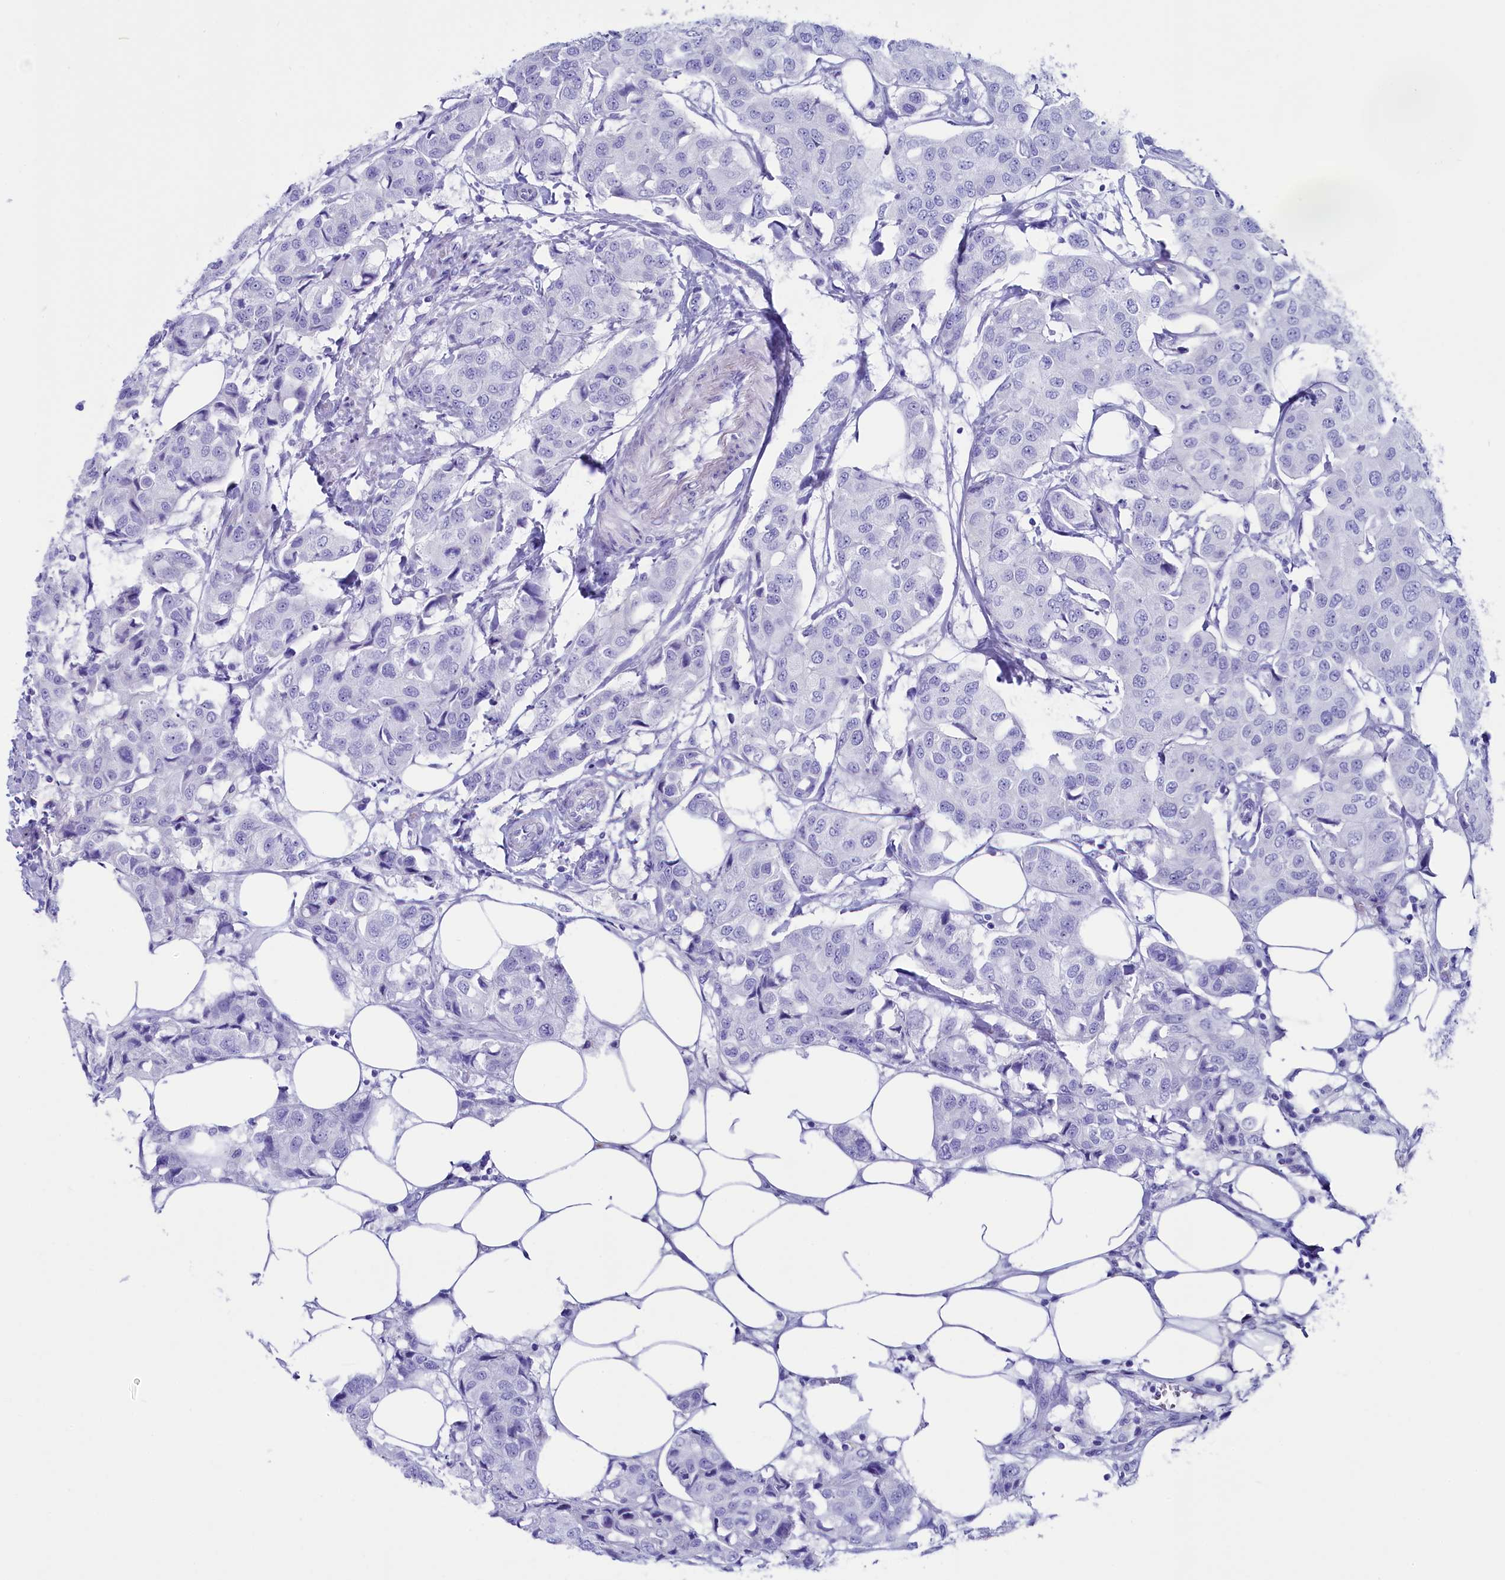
{"staining": {"intensity": "negative", "quantity": "none", "location": "none"}, "tissue": "breast cancer", "cell_type": "Tumor cells", "image_type": "cancer", "snomed": [{"axis": "morphology", "description": "Duct carcinoma"}, {"axis": "topography", "description": "Breast"}], "caption": "The image reveals no staining of tumor cells in breast cancer (infiltrating ductal carcinoma).", "gene": "ANKRD29", "patient": {"sex": "female", "age": 80}}